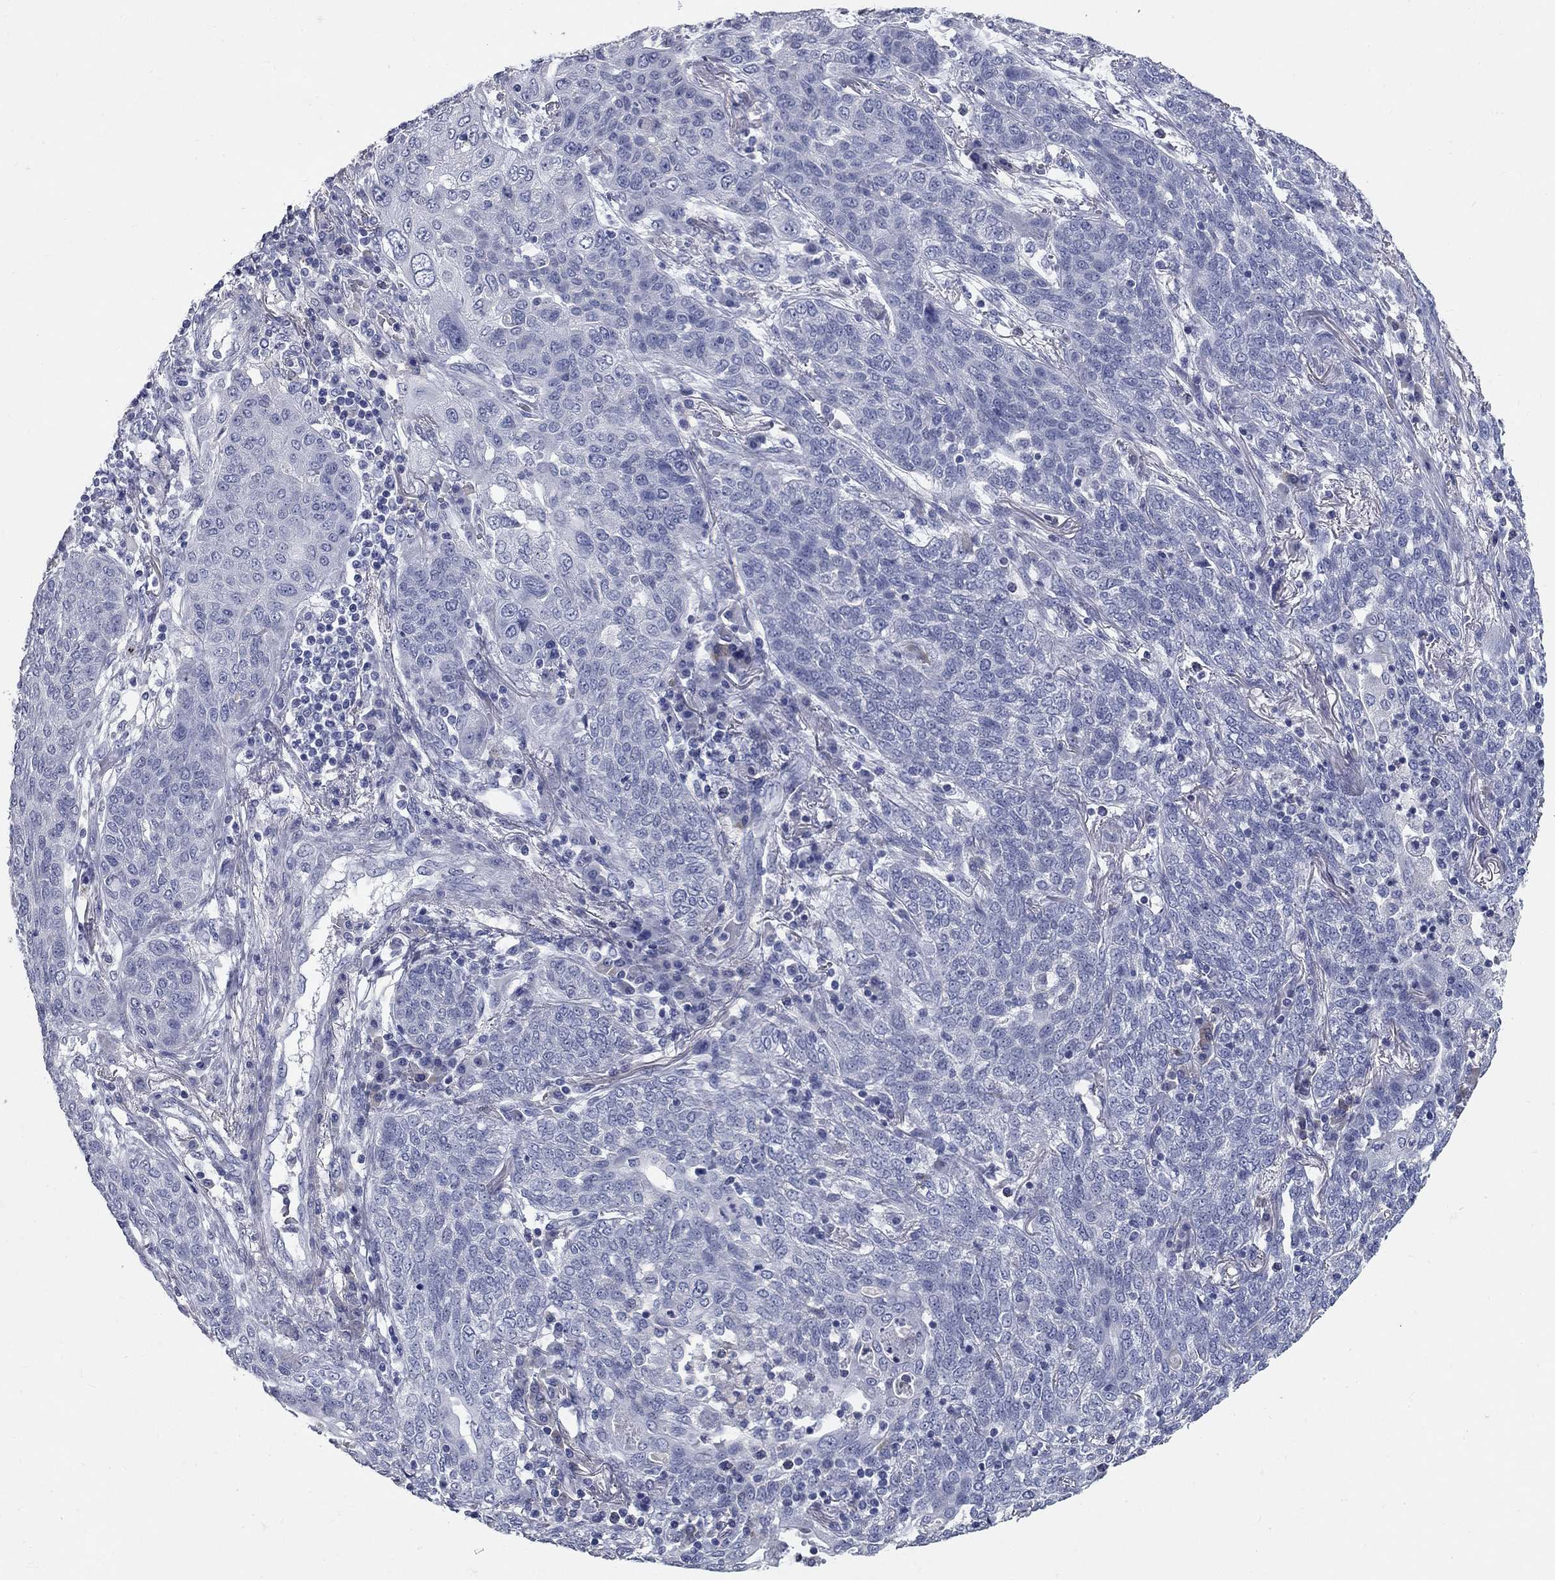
{"staining": {"intensity": "negative", "quantity": "none", "location": "none"}, "tissue": "lung cancer", "cell_type": "Tumor cells", "image_type": "cancer", "snomed": [{"axis": "morphology", "description": "Squamous cell carcinoma, NOS"}, {"axis": "topography", "description": "Lung"}], "caption": "Immunohistochemical staining of human lung cancer exhibits no significant staining in tumor cells.", "gene": "SYT12", "patient": {"sex": "female", "age": 70}}